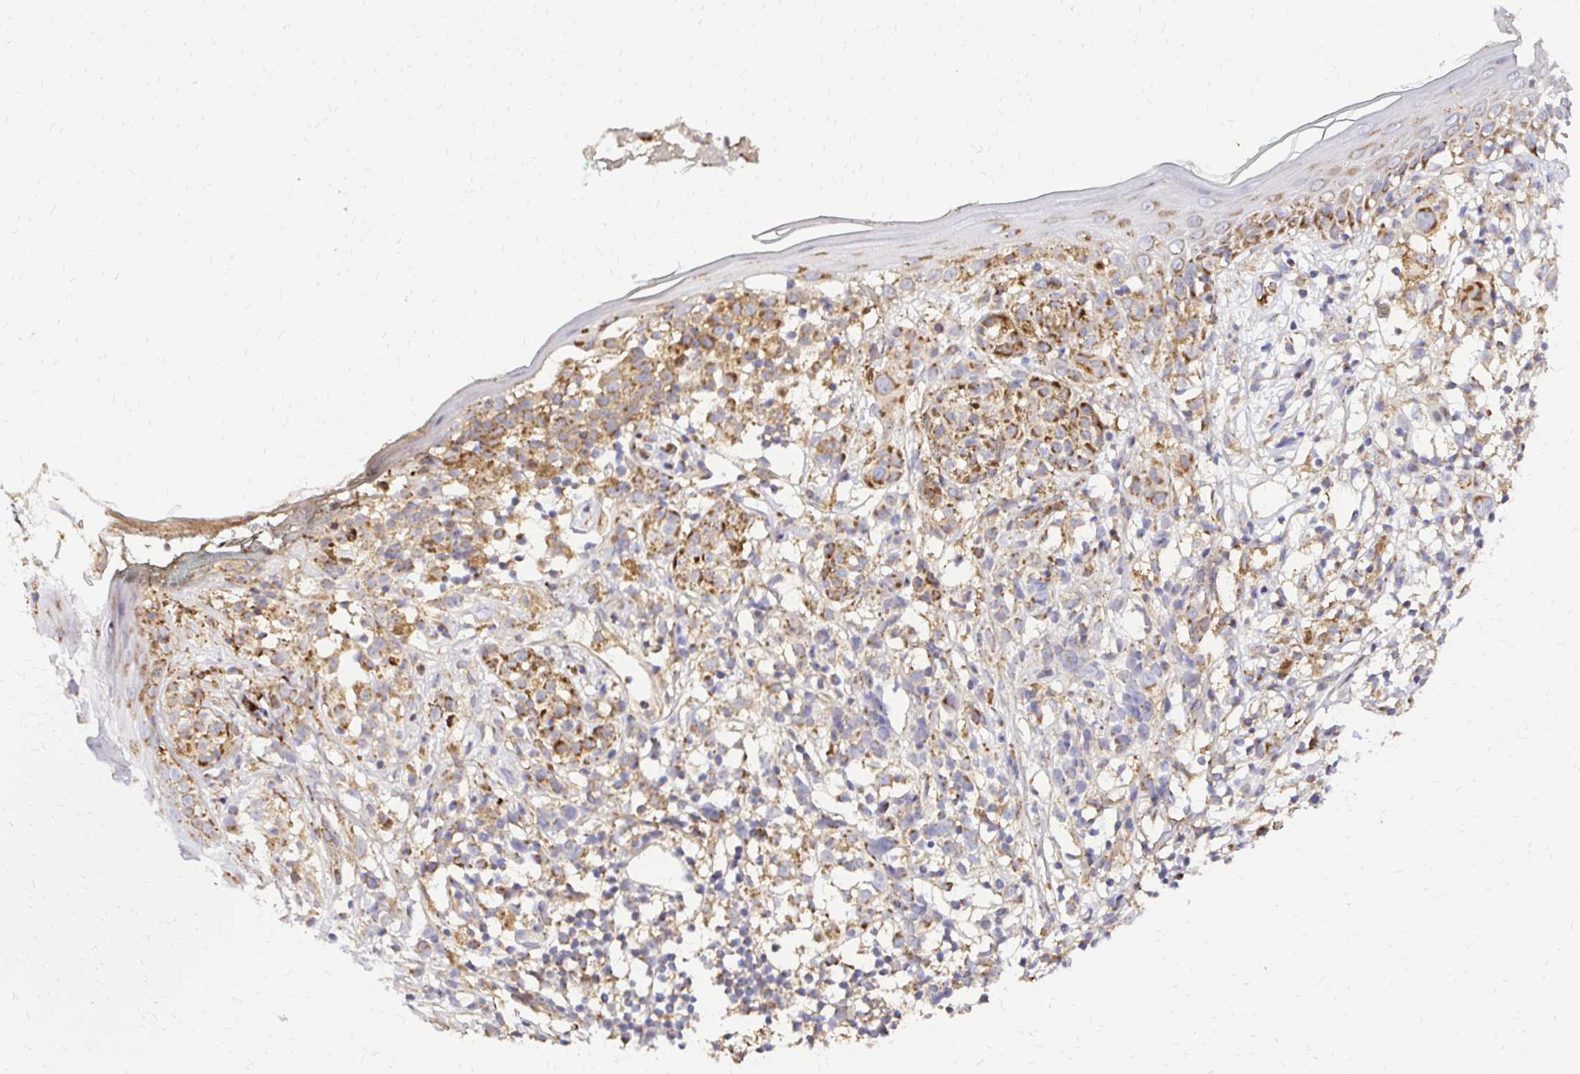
{"staining": {"intensity": "negative", "quantity": "none", "location": "none"}, "tissue": "skin", "cell_type": "Fibroblasts", "image_type": "normal", "snomed": [{"axis": "morphology", "description": "Normal tissue, NOS"}, {"axis": "topography", "description": "Skin"}], "caption": "Immunohistochemistry (IHC) micrograph of normal skin stained for a protein (brown), which displays no expression in fibroblasts. (Brightfield microscopy of DAB (3,3'-diaminobenzidine) IHC at high magnification).", "gene": "MRPL13", "patient": {"sex": "female", "age": 34}}